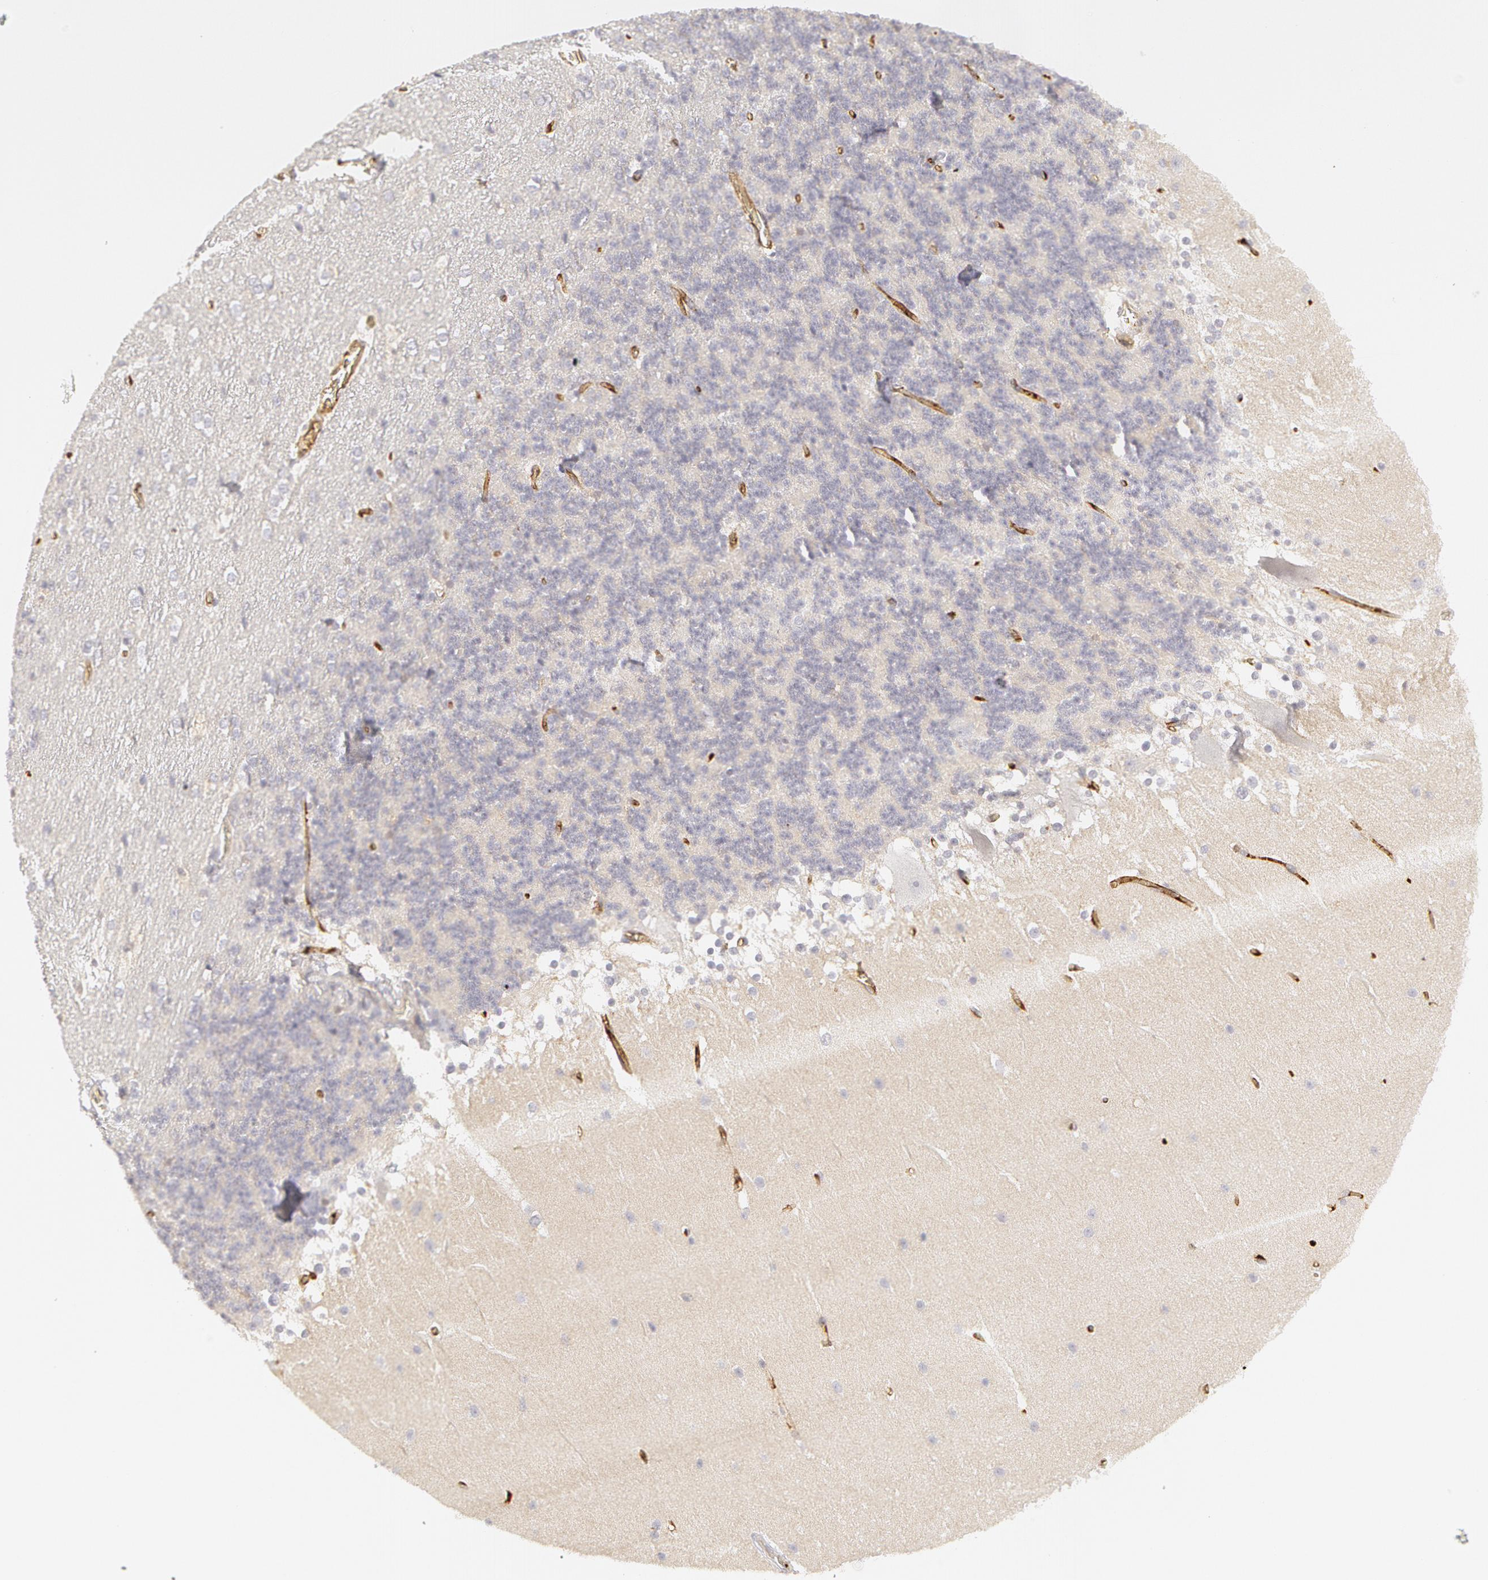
{"staining": {"intensity": "negative", "quantity": "none", "location": "none"}, "tissue": "cerebellum", "cell_type": "Cells in granular layer", "image_type": "normal", "snomed": [{"axis": "morphology", "description": "Normal tissue, NOS"}, {"axis": "topography", "description": "Cerebellum"}], "caption": "This is an immunohistochemistry histopathology image of benign cerebellum. There is no positivity in cells in granular layer.", "gene": "ABCB1", "patient": {"sex": "female", "age": 19}}